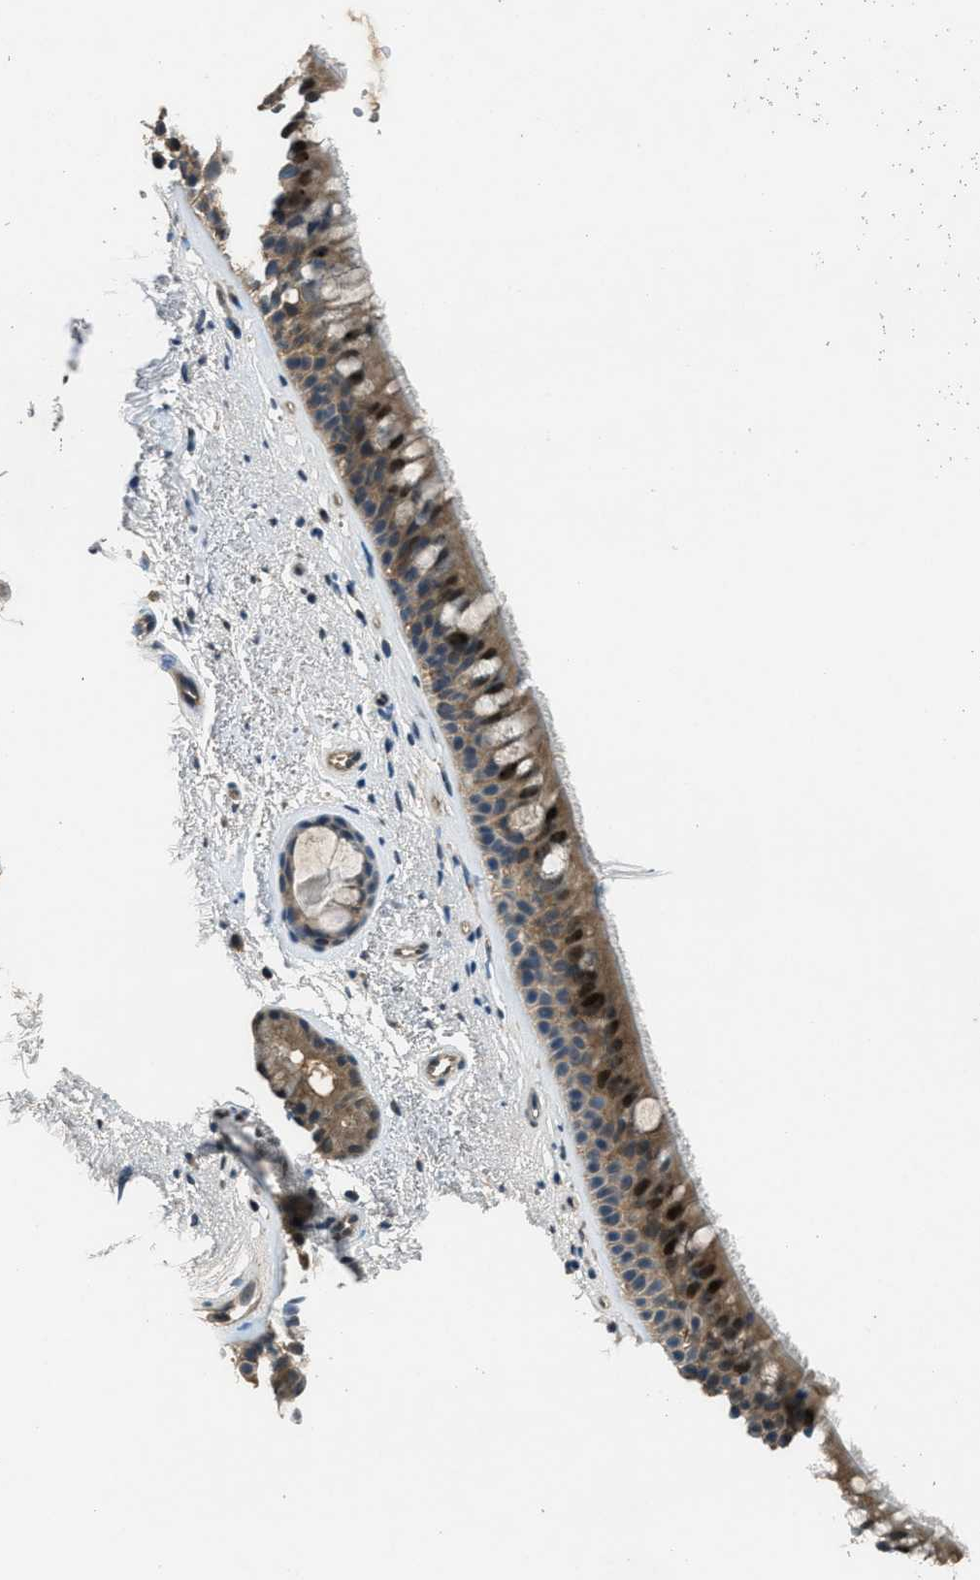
{"staining": {"intensity": "strong", "quantity": ">75%", "location": "cytoplasmic/membranous,nuclear"}, "tissue": "bronchus", "cell_type": "Respiratory epithelial cells", "image_type": "normal", "snomed": [{"axis": "morphology", "description": "Normal tissue, NOS"}, {"axis": "topography", "description": "Bronchus"}], "caption": "The histopathology image reveals immunohistochemical staining of unremarkable bronchus. There is strong cytoplasmic/membranous,nuclear expression is seen in about >75% of respiratory epithelial cells.", "gene": "DUSP6", "patient": {"sex": "female", "age": 54}}